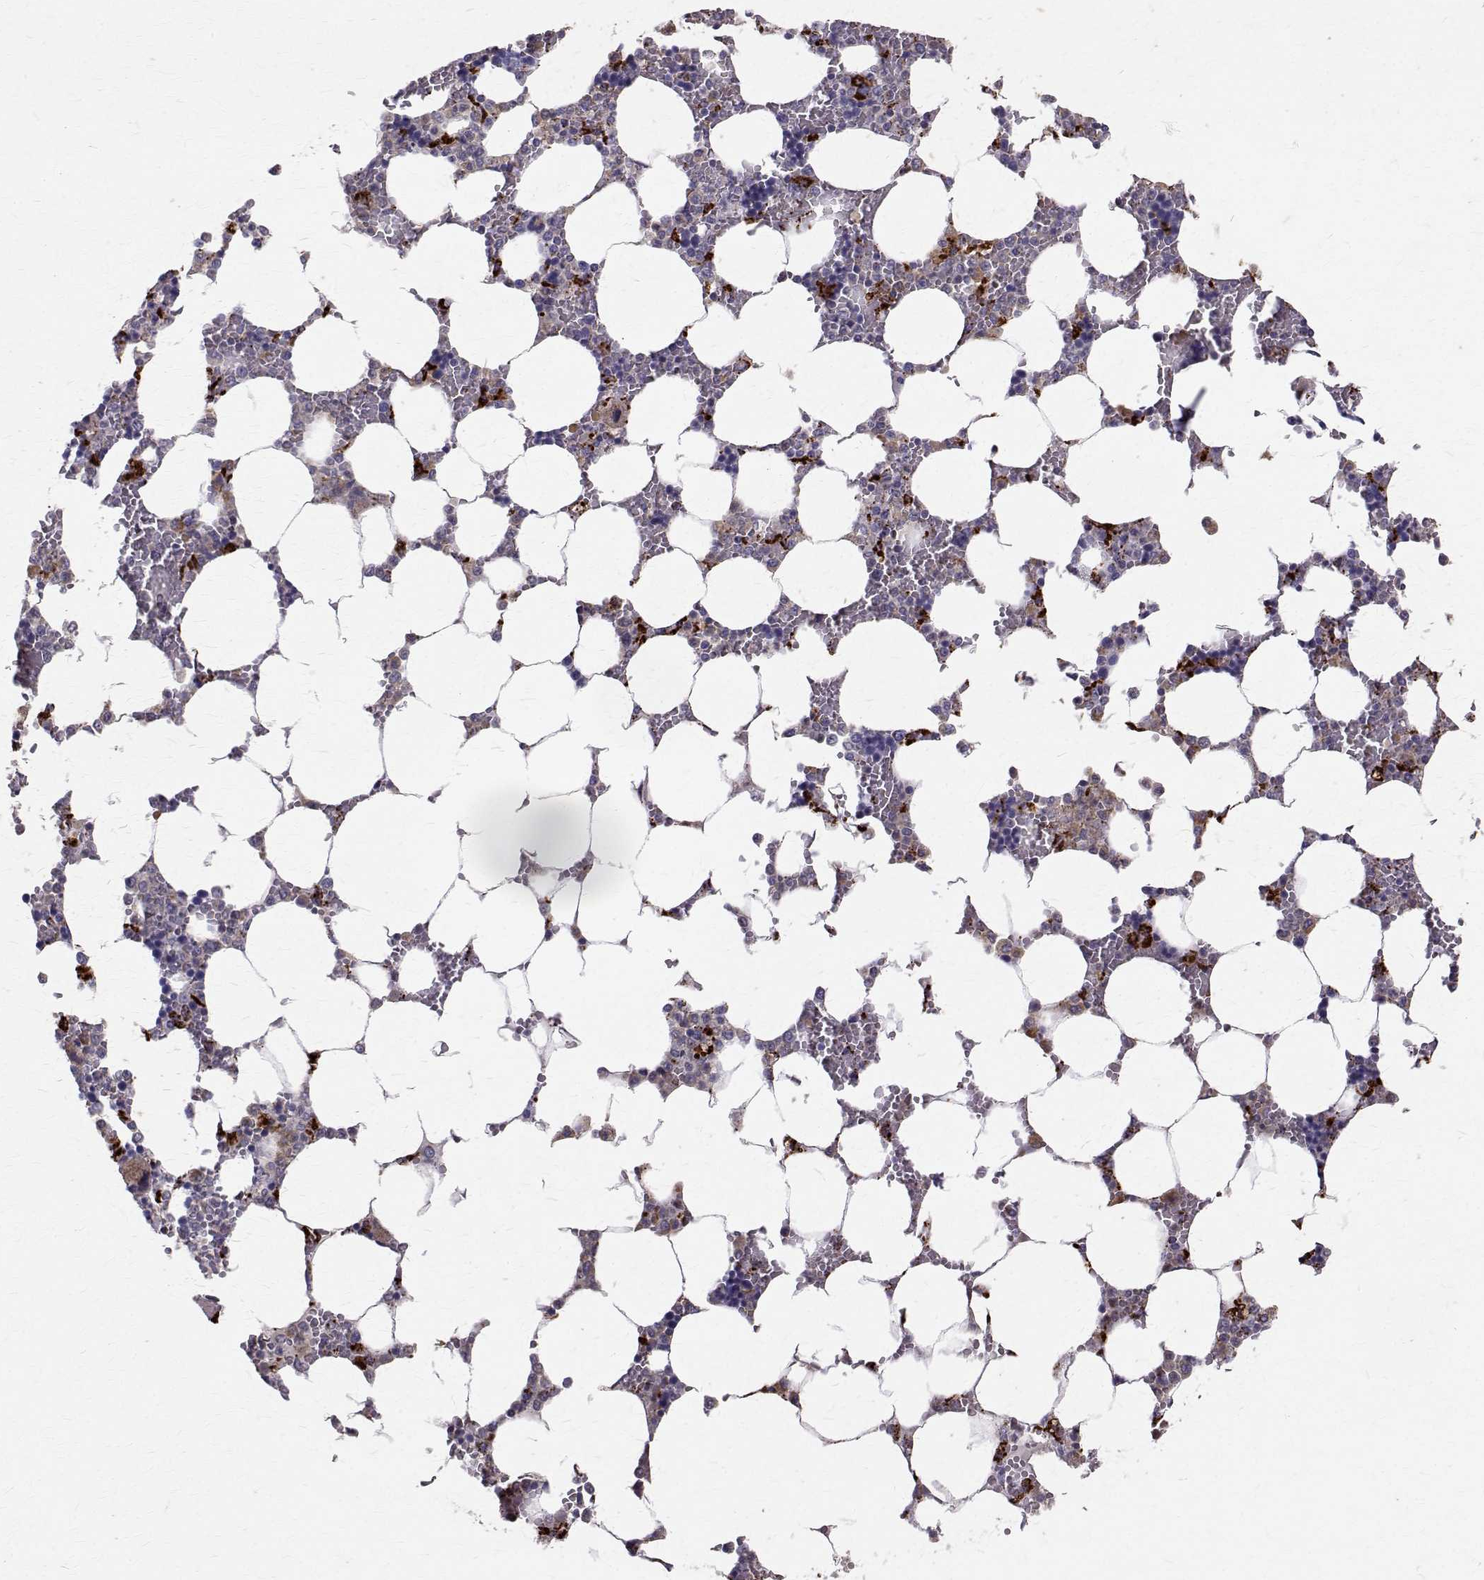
{"staining": {"intensity": "strong", "quantity": "<25%", "location": "cytoplasmic/membranous"}, "tissue": "bone marrow", "cell_type": "Hematopoietic cells", "image_type": "normal", "snomed": [{"axis": "morphology", "description": "Normal tissue, NOS"}, {"axis": "topography", "description": "Bone marrow"}], "caption": "Strong cytoplasmic/membranous positivity is appreciated in approximately <25% of hematopoietic cells in normal bone marrow.", "gene": "TPP1", "patient": {"sex": "male", "age": 64}}